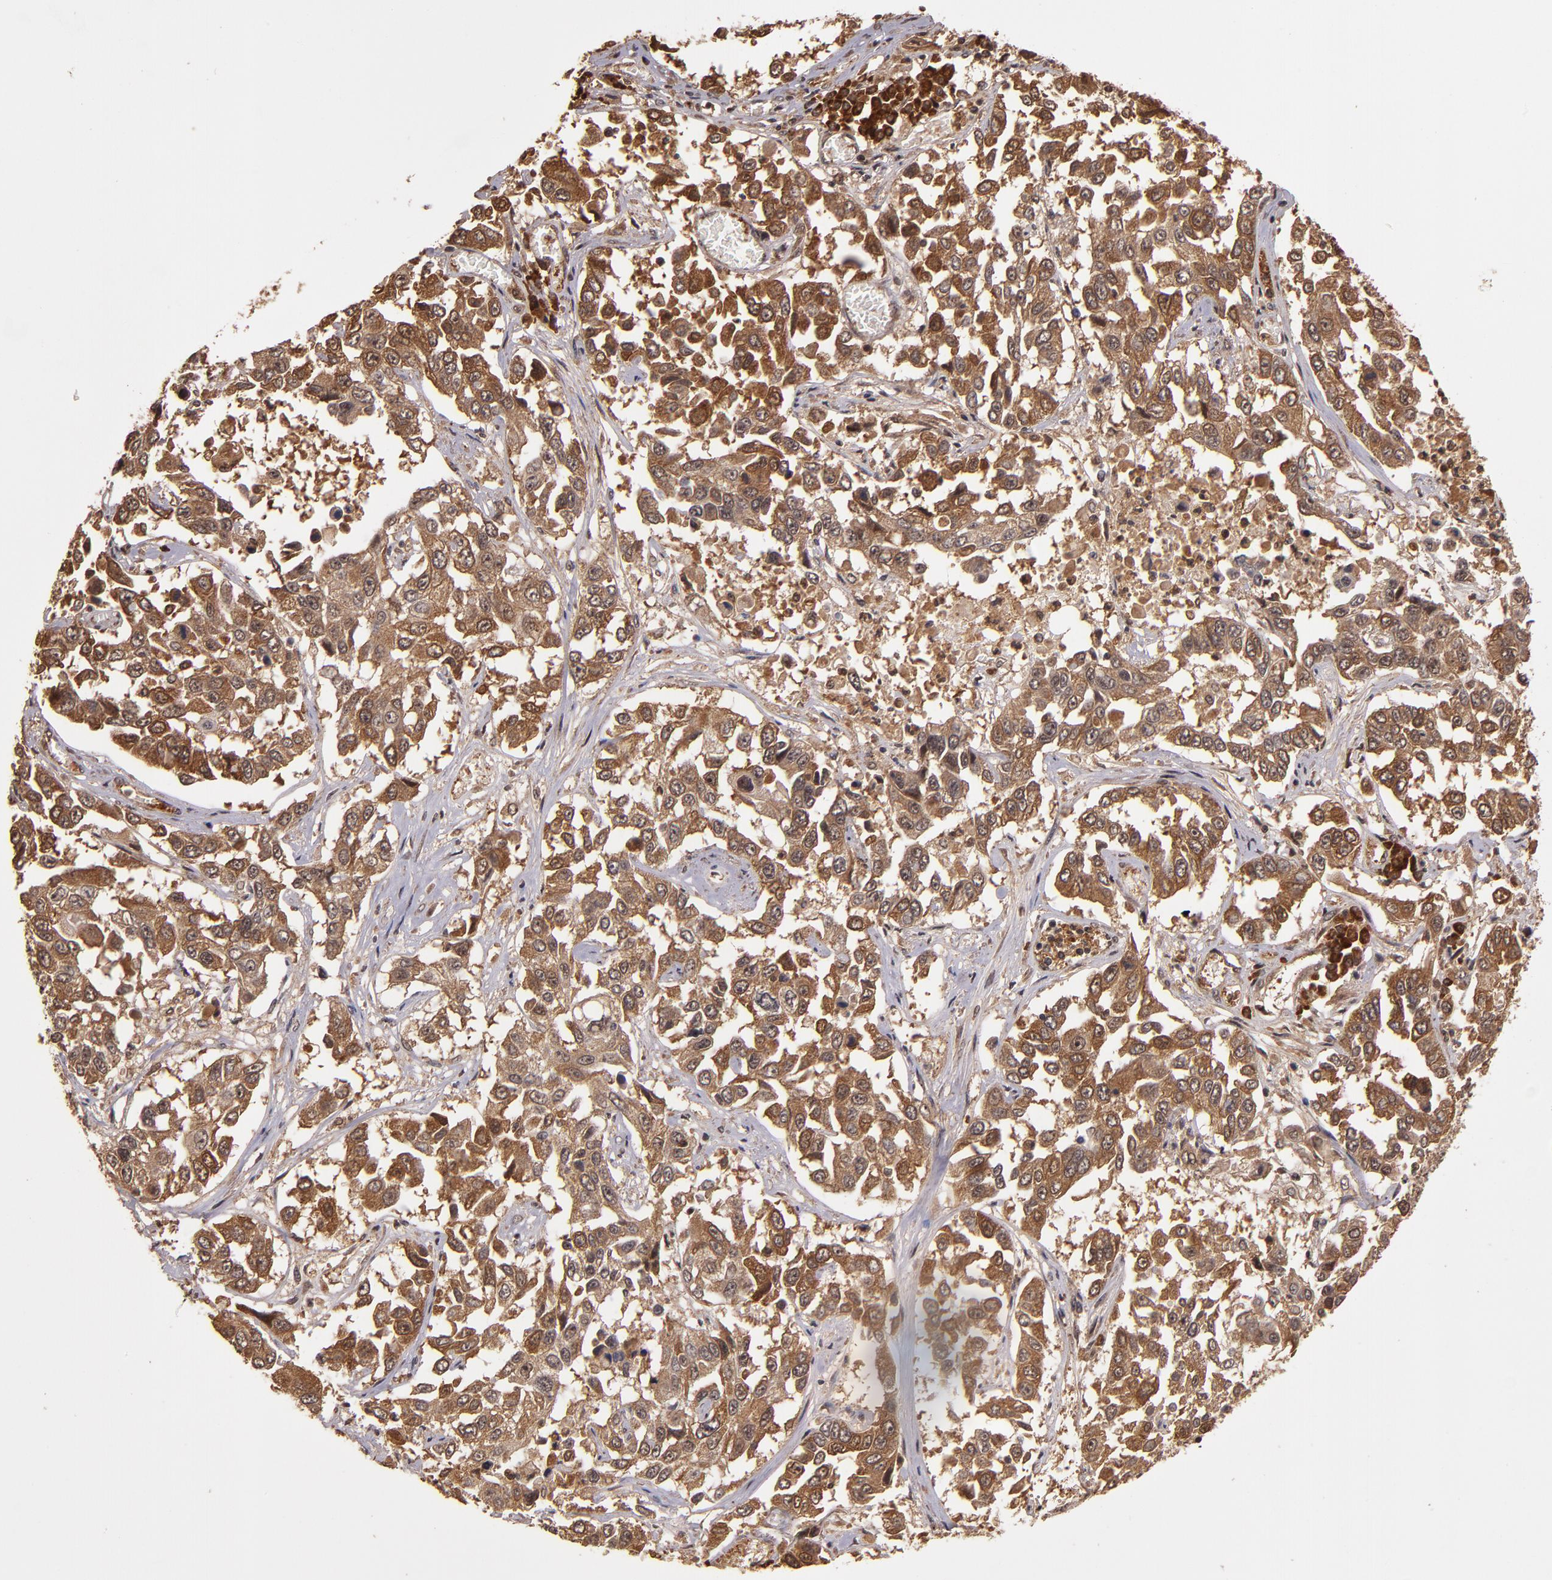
{"staining": {"intensity": "strong", "quantity": ">75%", "location": "cytoplasmic/membranous"}, "tissue": "lung cancer", "cell_type": "Tumor cells", "image_type": "cancer", "snomed": [{"axis": "morphology", "description": "Squamous cell carcinoma, NOS"}, {"axis": "topography", "description": "Lung"}], "caption": "Immunohistochemical staining of human lung cancer shows strong cytoplasmic/membranous protein expression in approximately >75% of tumor cells. (DAB (3,3'-diaminobenzidine) IHC with brightfield microscopy, high magnification).", "gene": "RIOK3", "patient": {"sex": "male", "age": 71}}